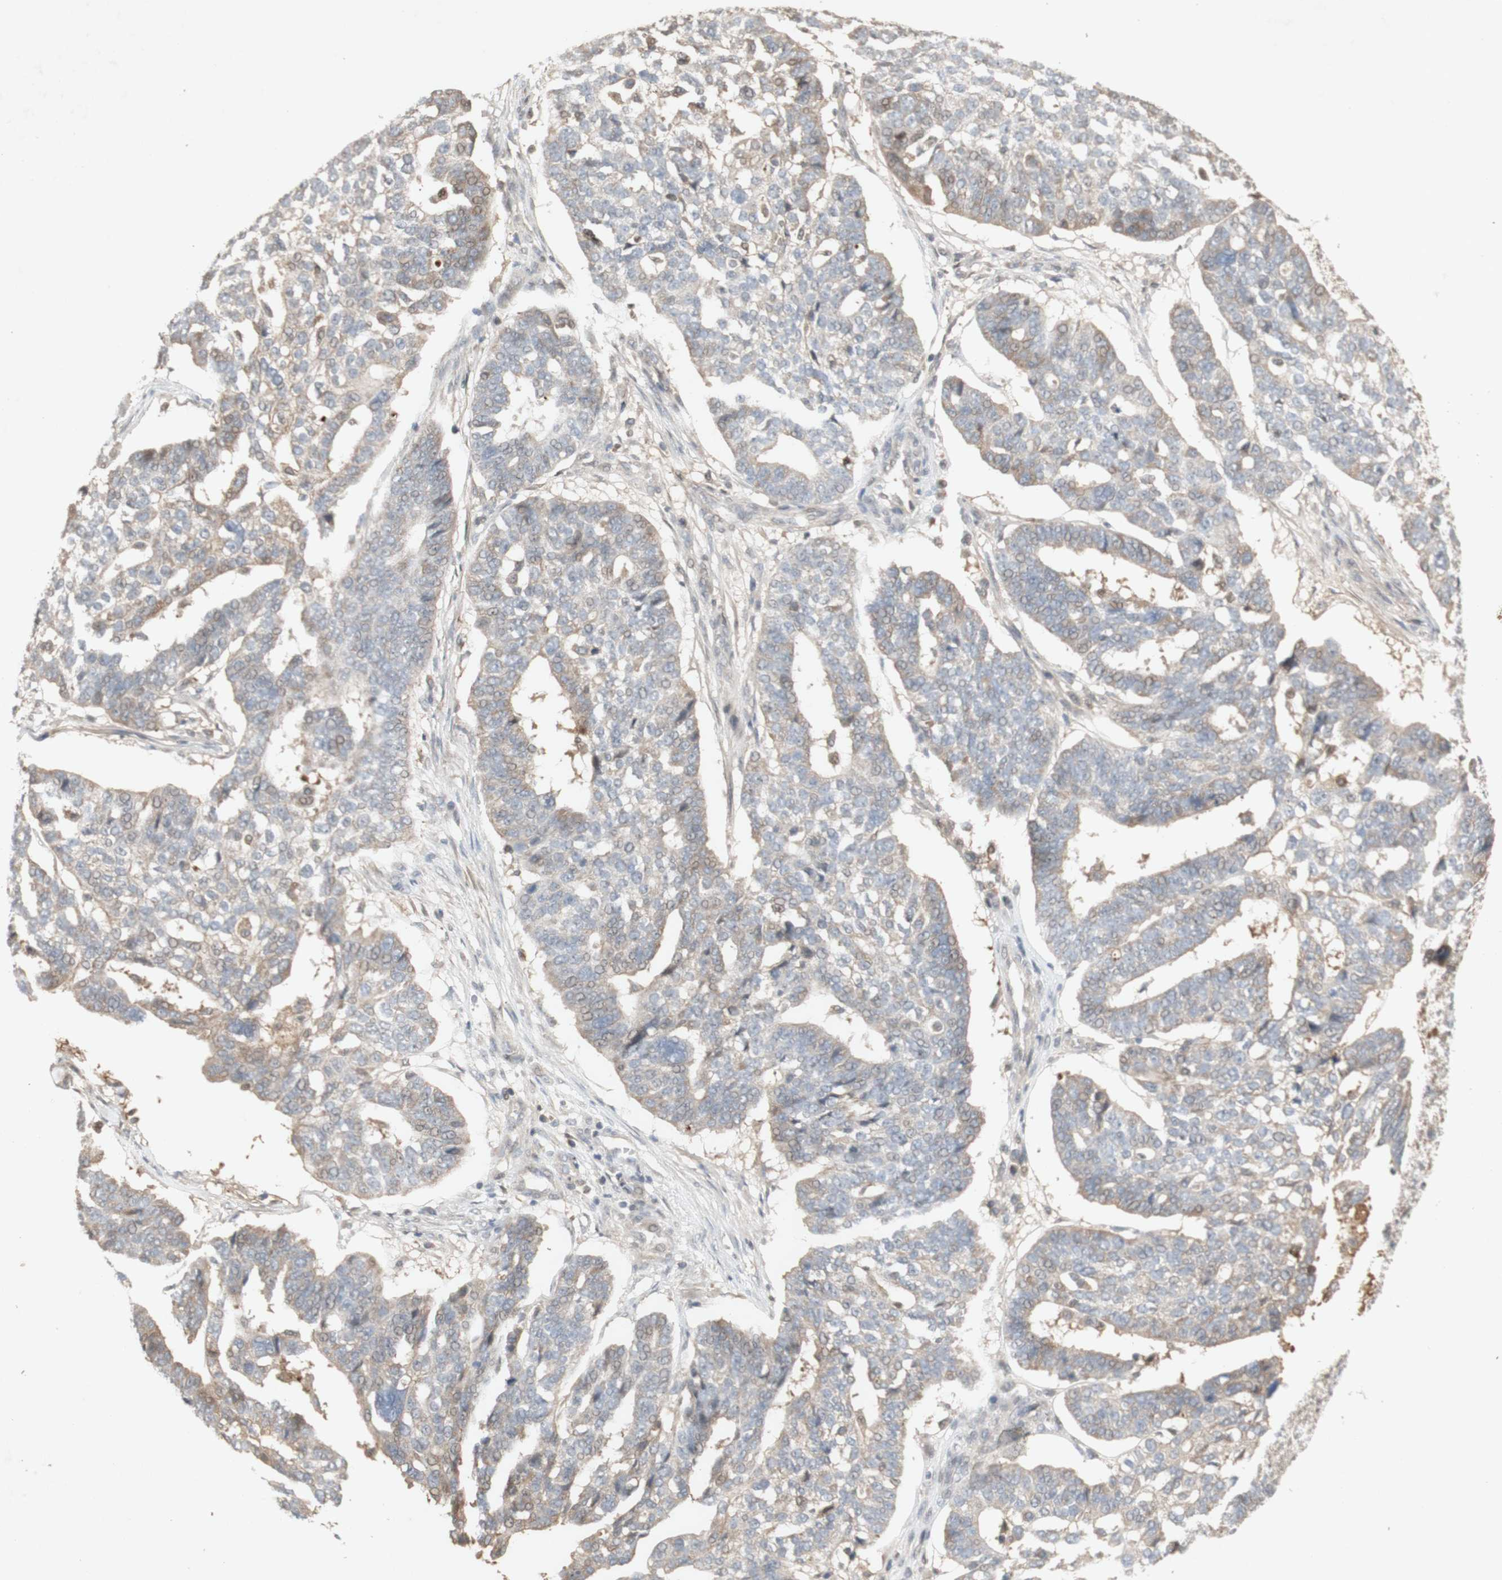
{"staining": {"intensity": "weak", "quantity": "<25%", "location": "cytoplasmic/membranous"}, "tissue": "ovarian cancer", "cell_type": "Tumor cells", "image_type": "cancer", "snomed": [{"axis": "morphology", "description": "Cystadenocarcinoma, serous, NOS"}, {"axis": "topography", "description": "Ovary"}], "caption": "Image shows no protein expression in tumor cells of serous cystadenocarcinoma (ovarian) tissue.", "gene": "NRG4", "patient": {"sex": "female", "age": 59}}